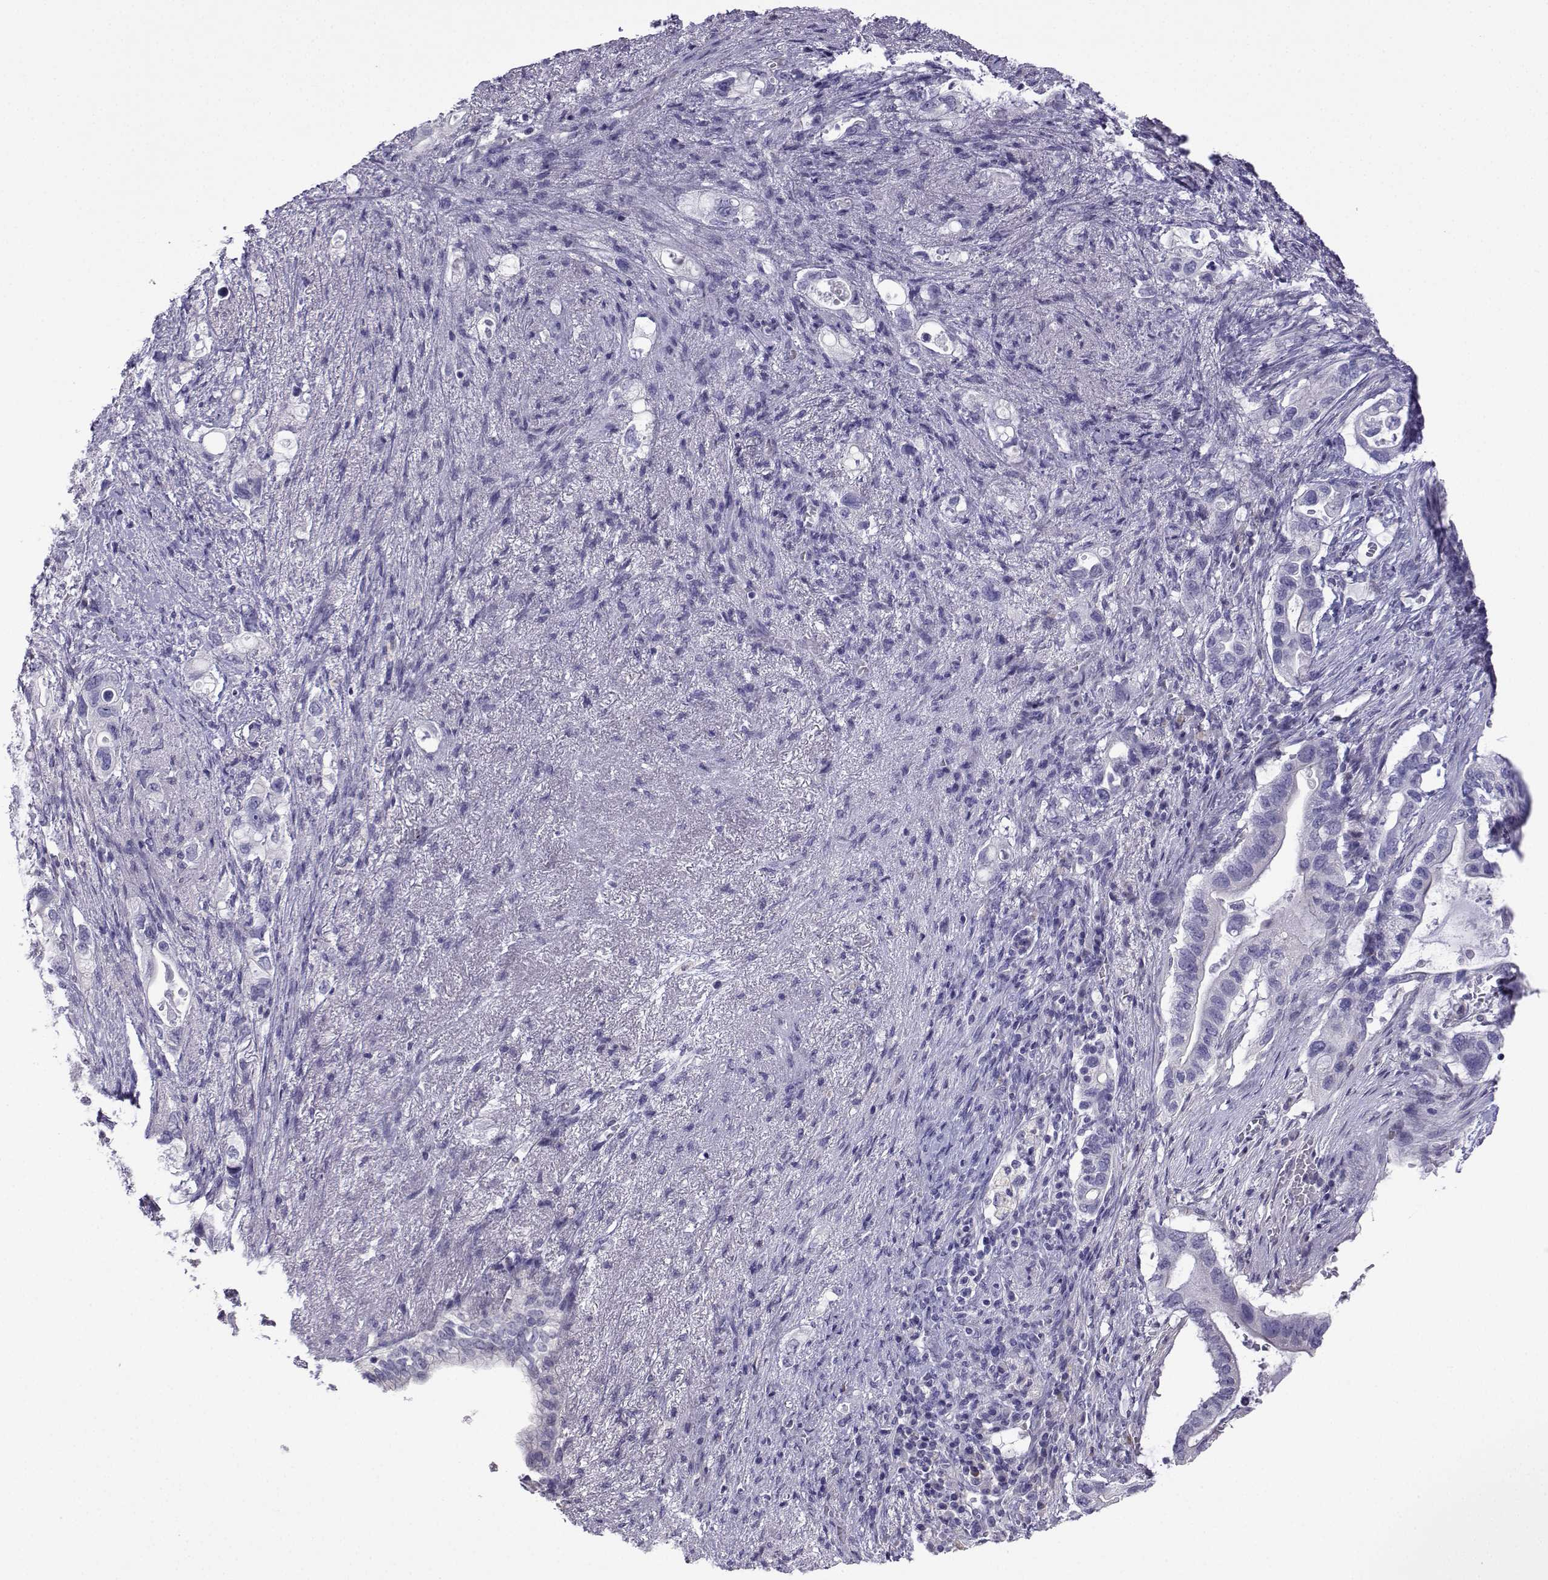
{"staining": {"intensity": "negative", "quantity": "none", "location": "none"}, "tissue": "pancreatic cancer", "cell_type": "Tumor cells", "image_type": "cancer", "snomed": [{"axis": "morphology", "description": "Adenocarcinoma, NOS"}, {"axis": "topography", "description": "Pancreas"}], "caption": "High power microscopy micrograph of an immunohistochemistry (IHC) histopathology image of pancreatic cancer (adenocarcinoma), revealing no significant expression in tumor cells.", "gene": "CFAP70", "patient": {"sex": "female", "age": 72}}